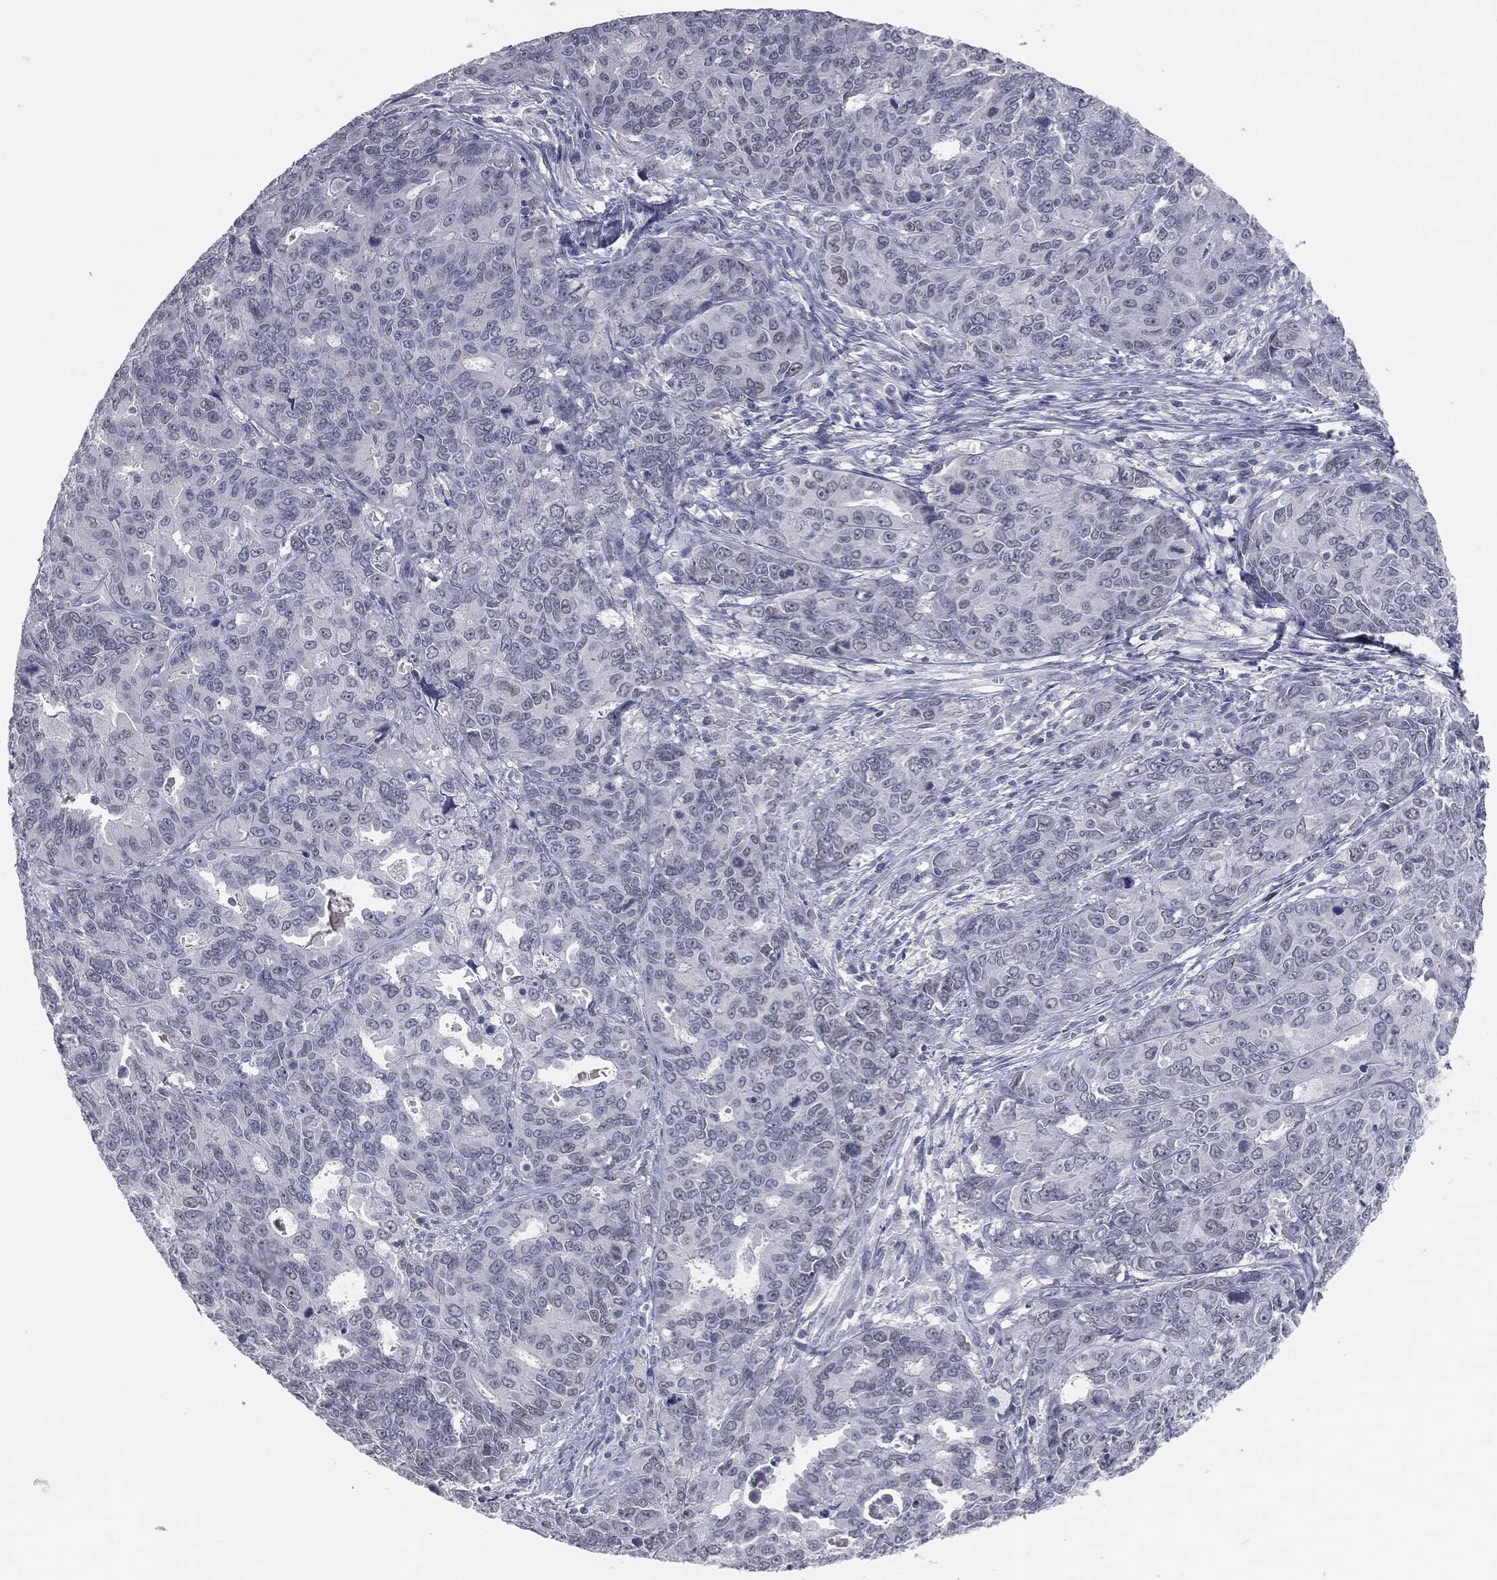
{"staining": {"intensity": "negative", "quantity": "none", "location": "none"}, "tissue": "endometrial cancer", "cell_type": "Tumor cells", "image_type": "cancer", "snomed": [{"axis": "morphology", "description": "Adenocarcinoma, NOS"}, {"axis": "topography", "description": "Uterus"}], "caption": "The micrograph shows no significant expression in tumor cells of endometrial cancer.", "gene": "PRAME", "patient": {"sex": "female", "age": 79}}